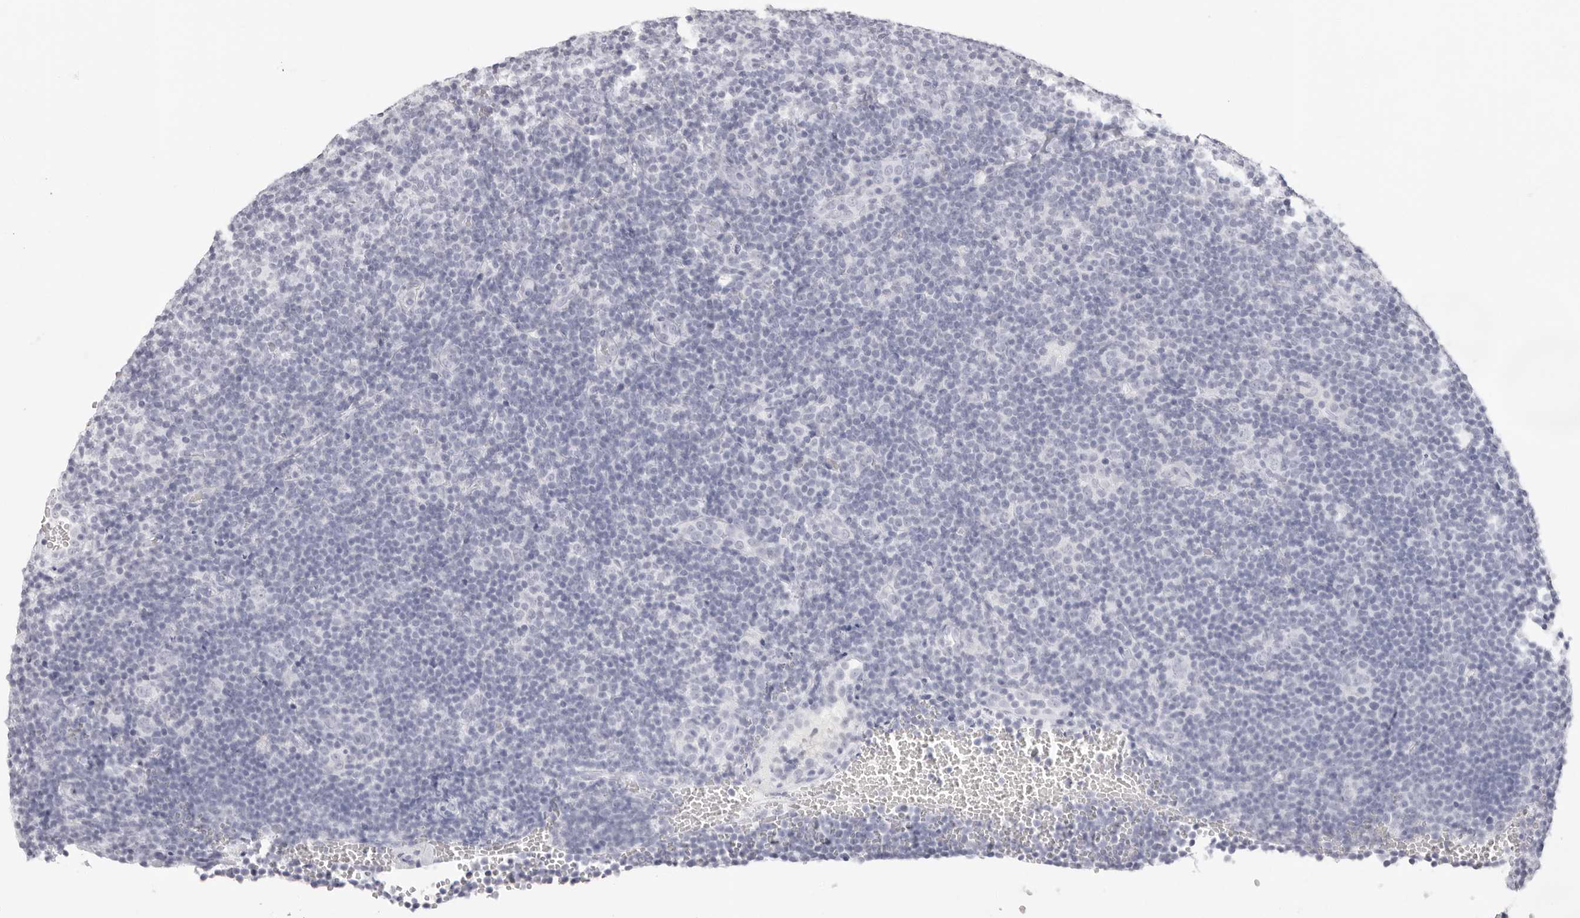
{"staining": {"intensity": "negative", "quantity": "none", "location": "none"}, "tissue": "lymphoma", "cell_type": "Tumor cells", "image_type": "cancer", "snomed": [{"axis": "morphology", "description": "Hodgkin's disease, NOS"}, {"axis": "topography", "description": "Lymph node"}], "caption": "Tumor cells are negative for brown protein staining in Hodgkin's disease.", "gene": "CST5", "patient": {"sex": "female", "age": 57}}